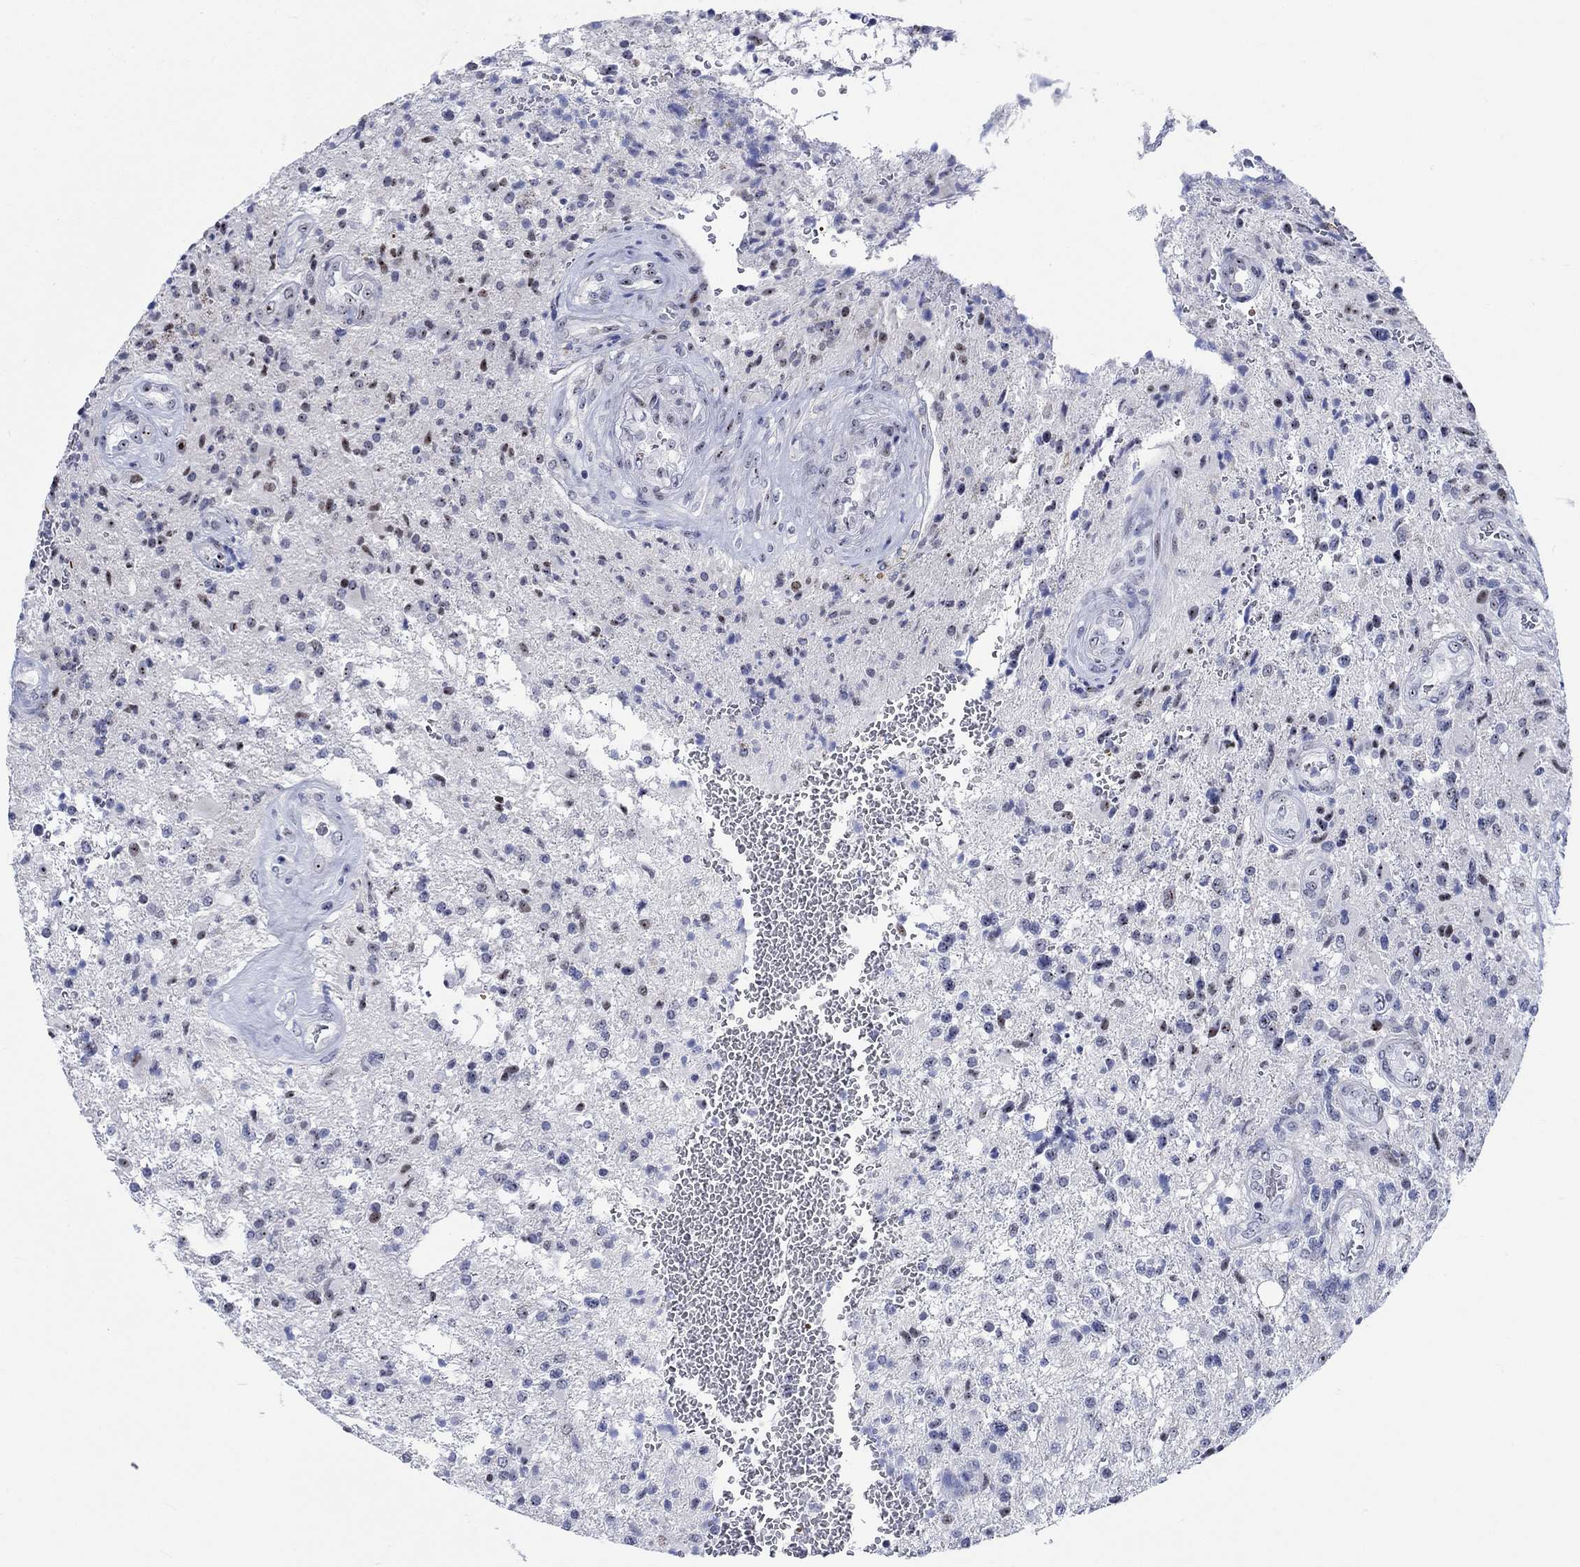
{"staining": {"intensity": "strong", "quantity": "<25%", "location": "nuclear"}, "tissue": "glioma", "cell_type": "Tumor cells", "image_type": "cancer", "snomed": [{"axis": "morphology", "description": "Glioma, malignant, High grade"}, {"axis": "topography", "description": "Brain"}], "caption": "Immunohistochemical staining of human glioma exhibits strong nuclear protein expression in about <25% of tumor cells.", "gene": "ZNF446", "patient": {"sex": "male", "age": 56}}